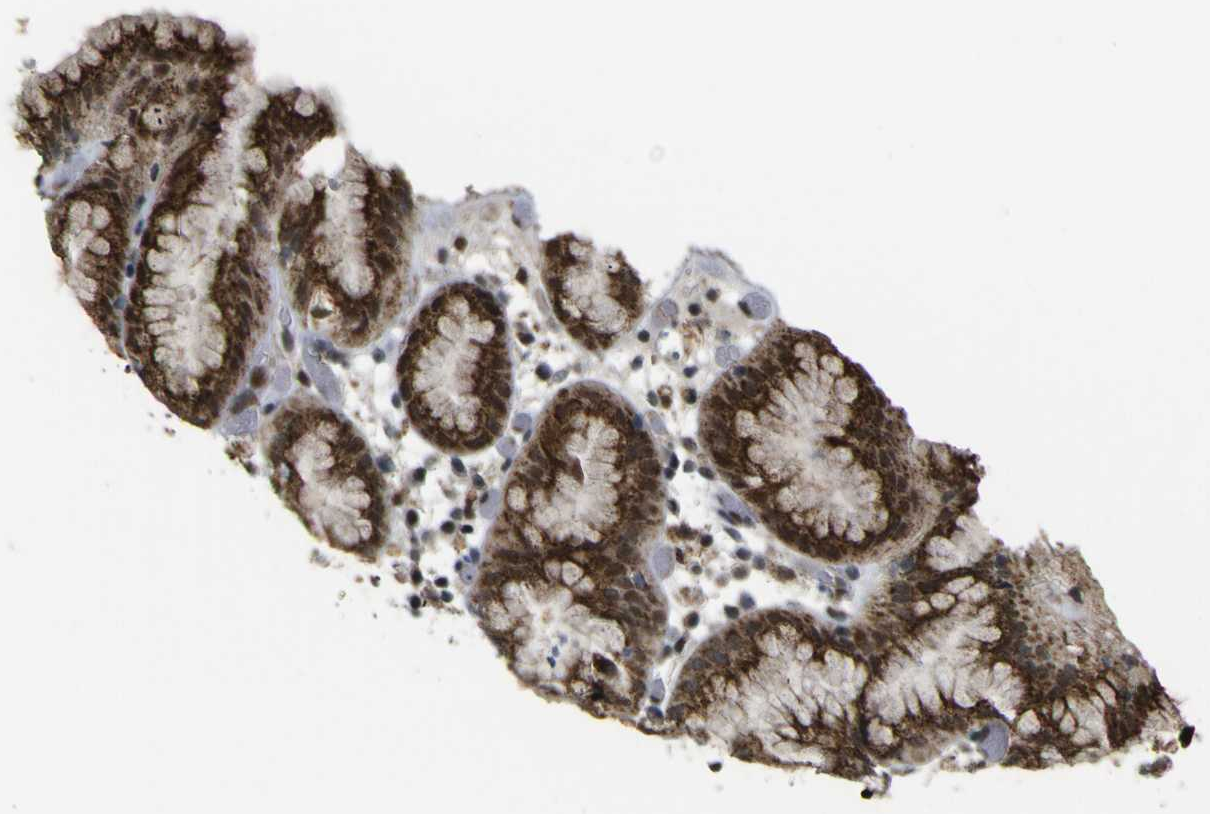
{"staining": {"intensity": "strong", "quantity": ">75%", "location": "cytoplasmic/membranous,nuclear"}, "tissue": "stomach", "cell_type": "Glandular cells", "image_type": "normal", "snomed": [{"axis": "morphology", "description": "Normal tissue, NOS"}, {"axis": "topography", "description": "Stomach"}, {"axis": "topography", "description": "Stomach, lower"}], "caption": "Protein staining of unremarkable stomach exhibits strong cytoplasmic/membranous,nuclear positivity in approximately >75% of glandular cells.", "gene": "ACBD5", "patient": {"sex": "female", "age": 75}}